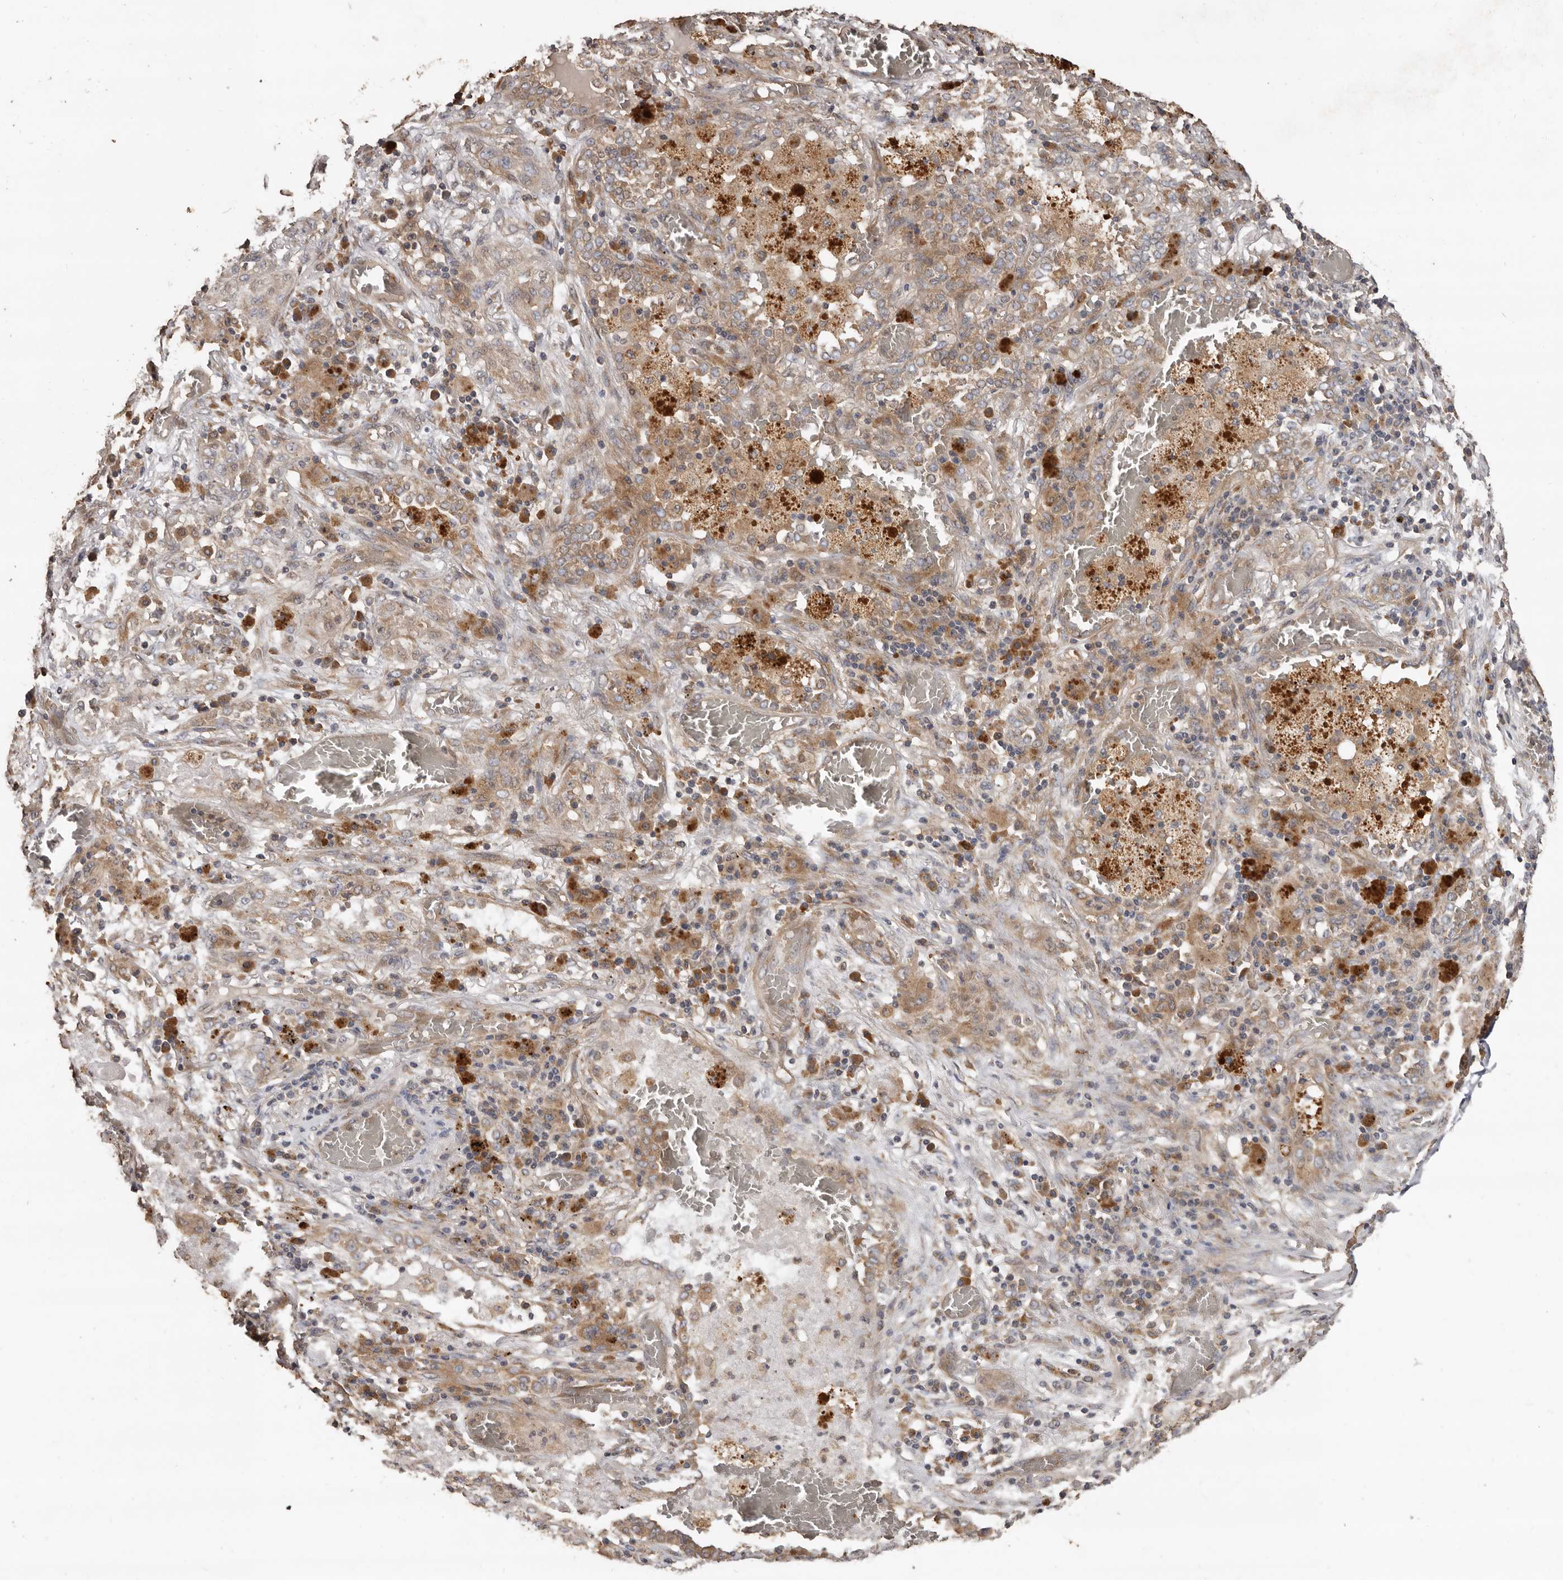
{"staining": {"intensity": "weak", "quantity": "<25%", "location": "cytoplasmic/membranous"}, "tissue": "lung cancer", "cell_type": "Tumor cells", "image_type": "cancer", "snomed": [{"axis": "morphology", "description": "Squamous cell carcinoma, NOS"}, {"axis": "topography", "description": "Lung"}], "caption": "Immunohistochemical staining of human lung cancer displays no significant expression in tumor cells.", "gene": "FLCN", "patient": {"sex": "female", "age": 47}}